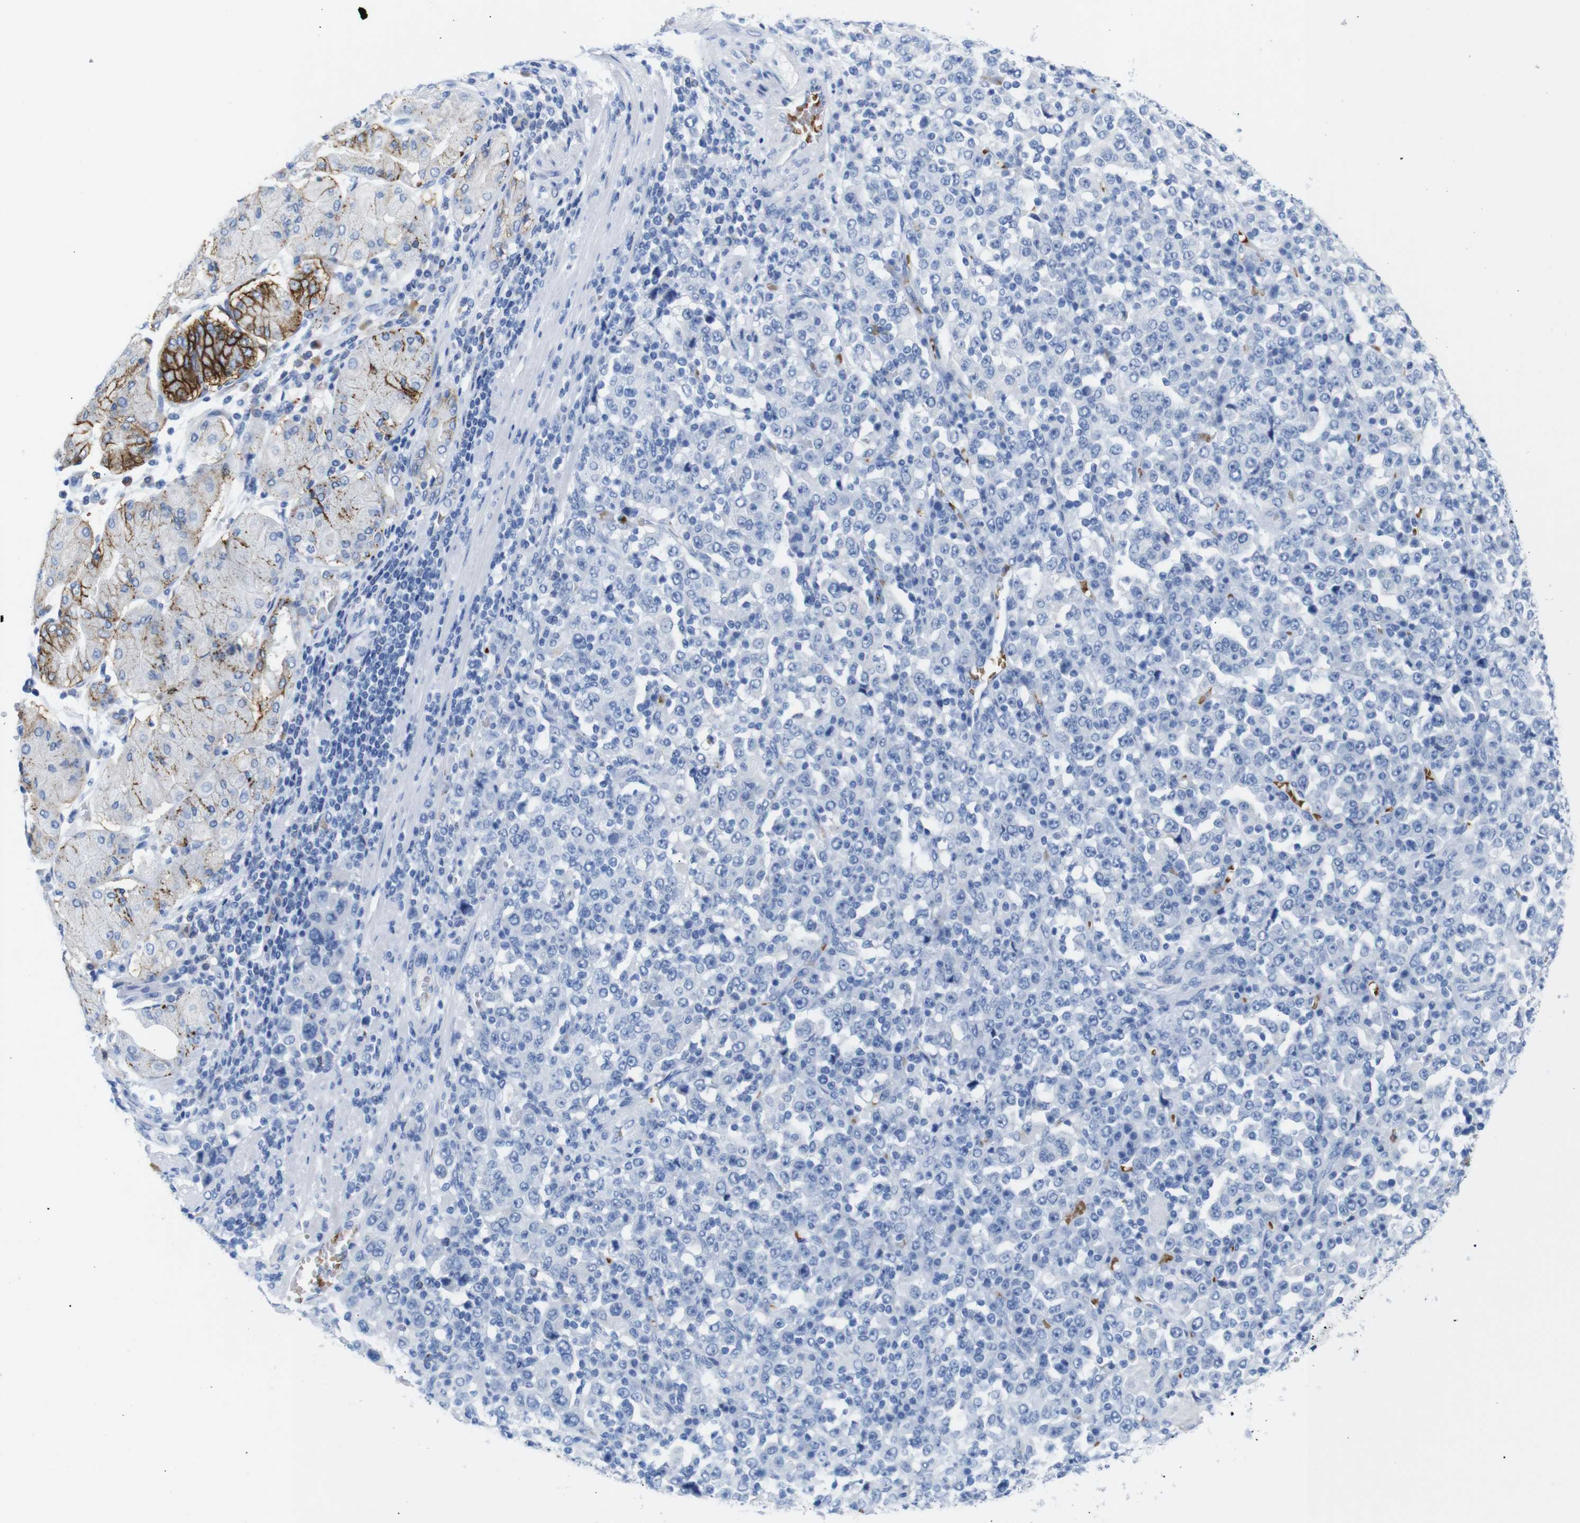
{"staining": {"intensity": "negative", "quantity": "none", "location": "none"}, "tissue": "stomach cancer", "cell_type": "Tumor cells", "image_type": "cancer", "snomed": [{"axis": "morphology", "description": "Normal tissue, NOS"}, {"axis": "morphology", "description": "Adenocarcinoma, NOS"}, {"axis": "topography", "description": "Stomach, upper"}, {"axis": "topography", "description": "Stomach"}], "caption": "There is no significant staining in tumor cells of stomach cancer (adenocarcinoma).", "gene": "ERVMER34-1", "patient": {"sex": "male", "age": 59}}